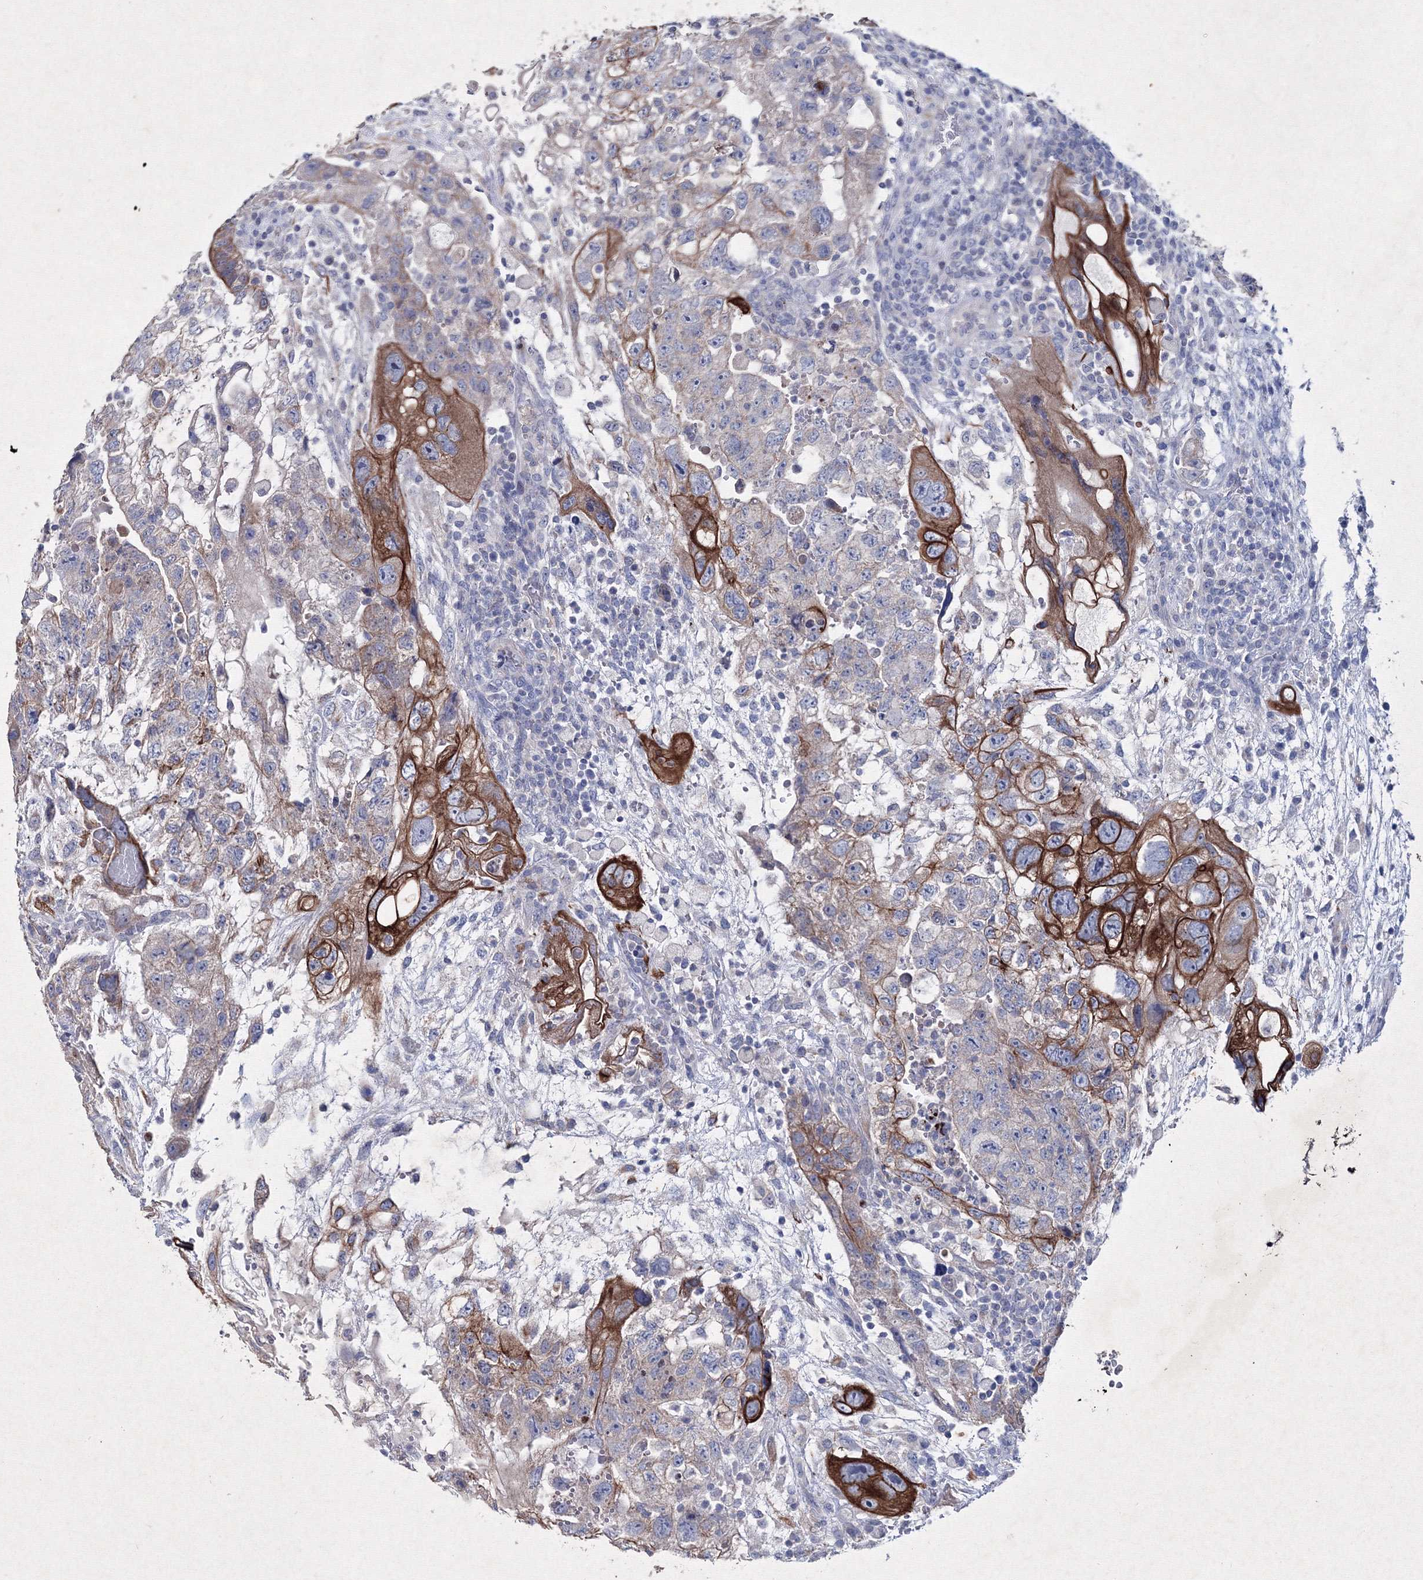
{"staining": {"intensity": "strong", "quantity": "25%-75%", "location": "cytoplasmic/membranous"}, "tissue": "testis cancer", "cell_type": "Tumor cells", "image_type": "cancer", "snomed": [{"axis": "morphology", "description": "Carcinoma, Embryonal, NOS"}, {"axis": "topography", "description": "Testis"}], "caption": "Testis cancer was stained to show a protein in brown. There is high levels of strong cytoplasmic/membranous staining in about 25%-75% of tumor cells.", "gene": "SMIM29", "patient": {"sex": "male", "age": 36}}